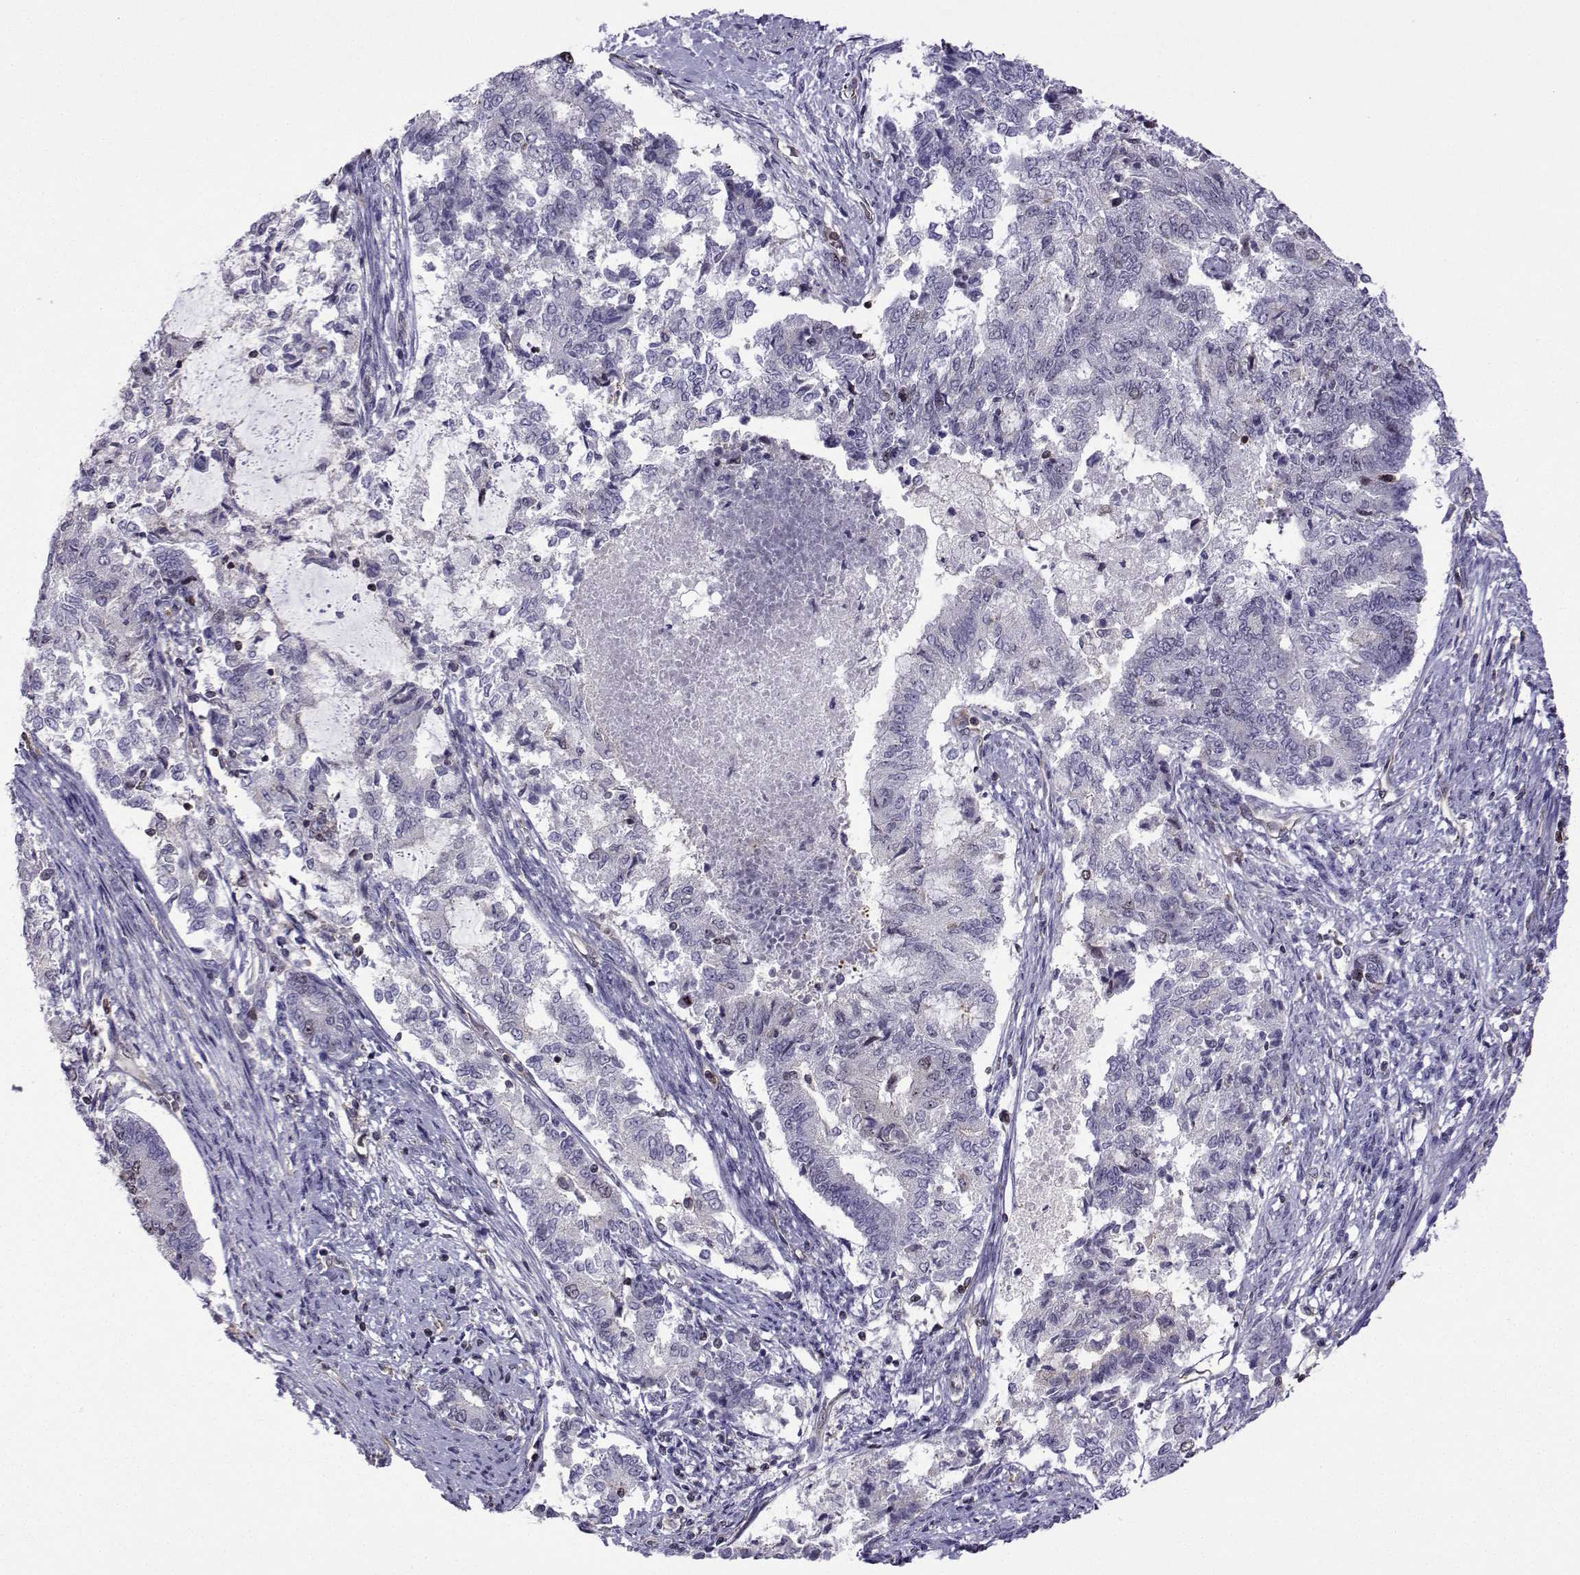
{"staining": {"intensity": "weak", "quantity": "<25%", "location": "nuclear"}, "tissue": "endometrial cancer", "cell_type": "Tumor cells", "image_type": "cancer", "snomed": [{"axis": "morphology", "description": "Adenocarcinoma, NOS"}, {"axis": "topography", "description": "Endometrium"}], "caption": "This photomicrograph is of endometrial cancer stained with immunohistochemistry to label a protein in brown with the nuclei are counter-stained blue. There is no expression in tumor cells.", "gene": "INCENP", "patient": {"sex": "female", "age": 65}}